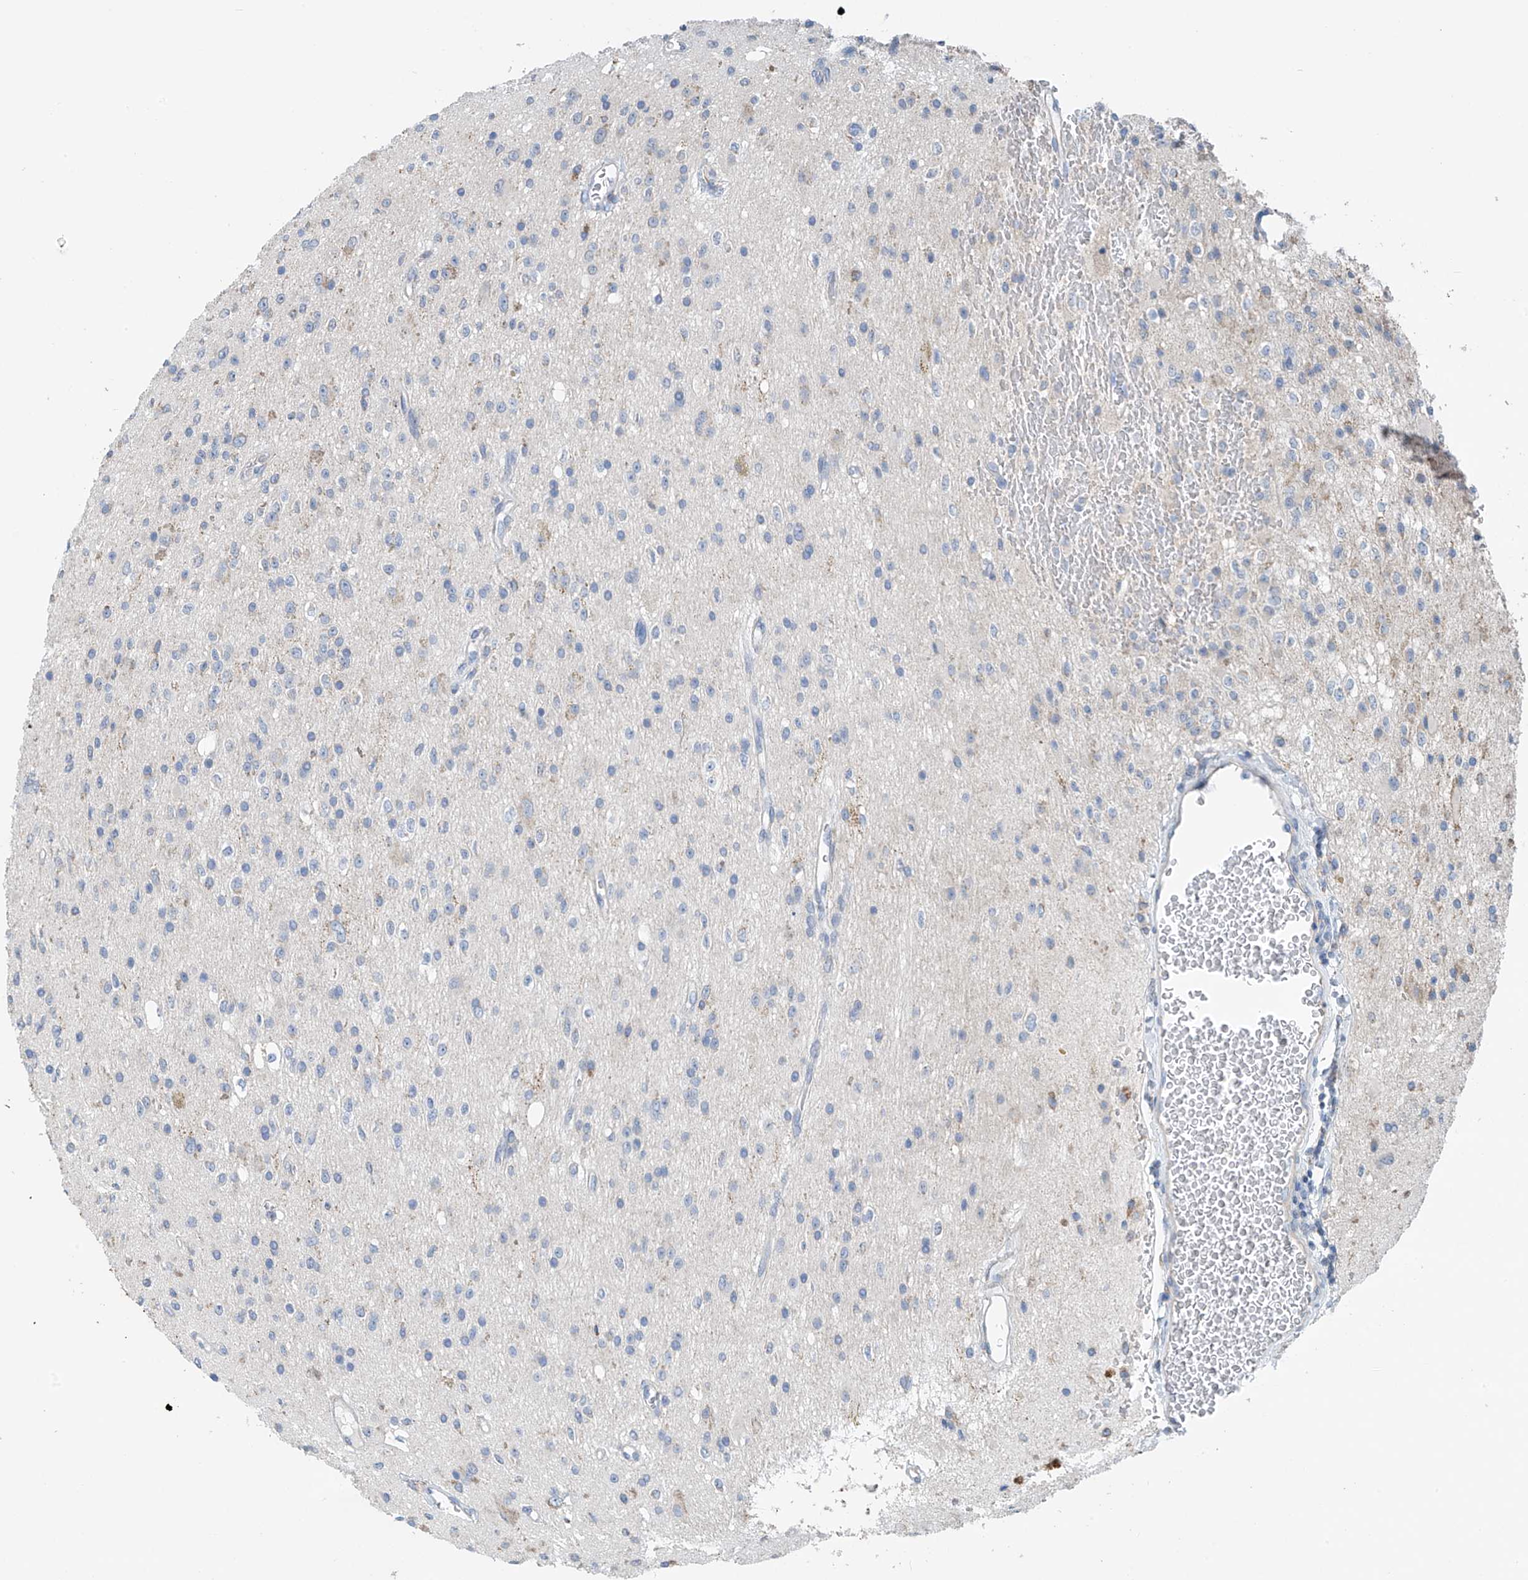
{"staining": {"intensity": "negative", "quantity": "none", "location": "none"}, "tissue": "glioma", "cell_type": "Tumor cells", "image_type": "cancer", "snomed": [{"axis": "morphology", "description": "Glioma, malignant, High grade"}, {"axis": "topography", "description": "Brain"}], "caption": "Tumor cells show no significant positivity in glioma.", "gene": "SYN3", "patient": {"sex": "male", "age": 34}}